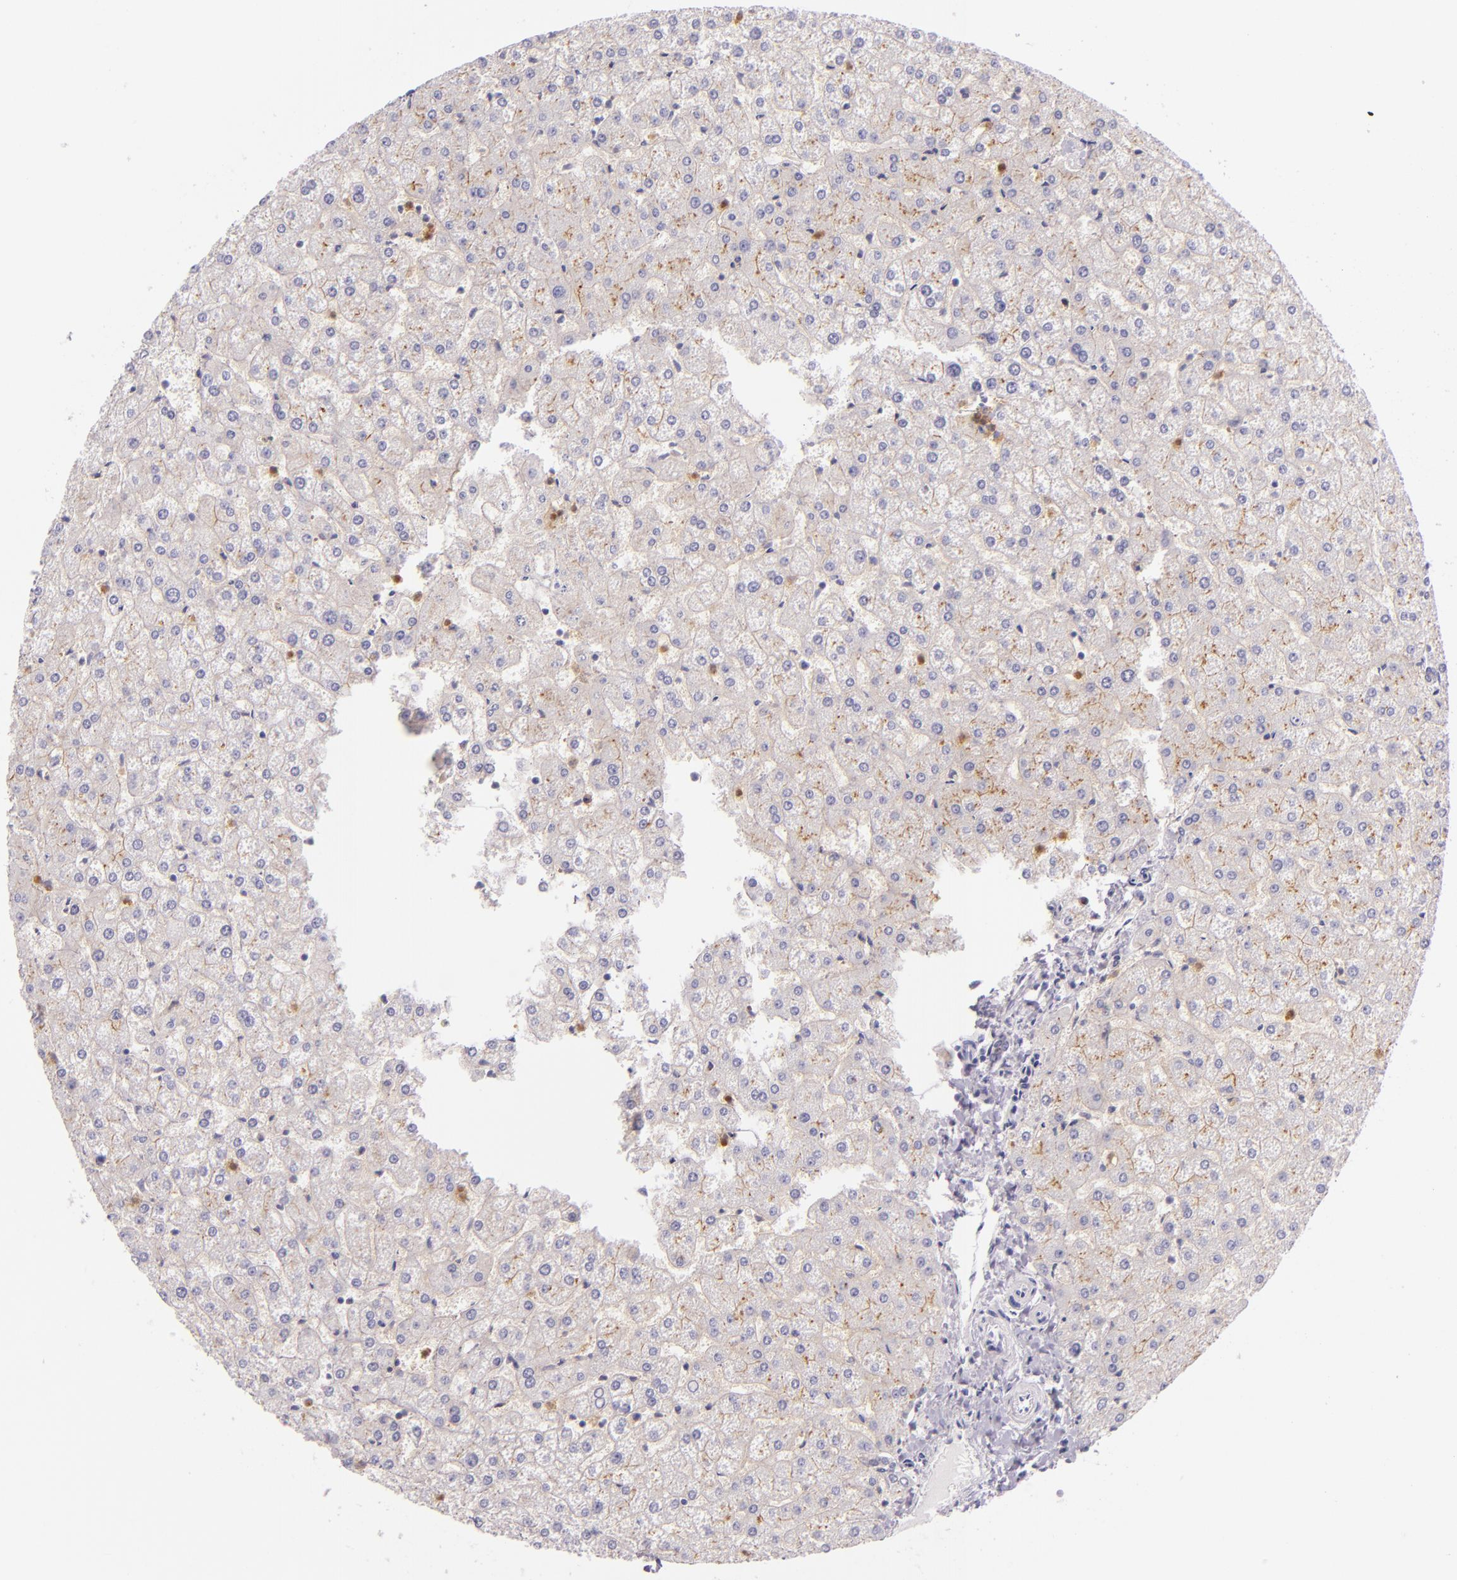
{"staining": {"intensity": "negative", "quantity": "none", "location": "none"}, "tissue": "liver", "cell_type": "Cholangiocytes", "image_type": "normal", "snomed": [{"axis": "morphology", "description": "Normal tissue, NOS"}, {"axis": "topography", "description": "Liver"}], "caption": "Liver stained for a protein using immunohistochemistry reveals no staining cholangiocytes.", "gene": "CEACAM1", "patient": {"sex": "female", "age": 32}}